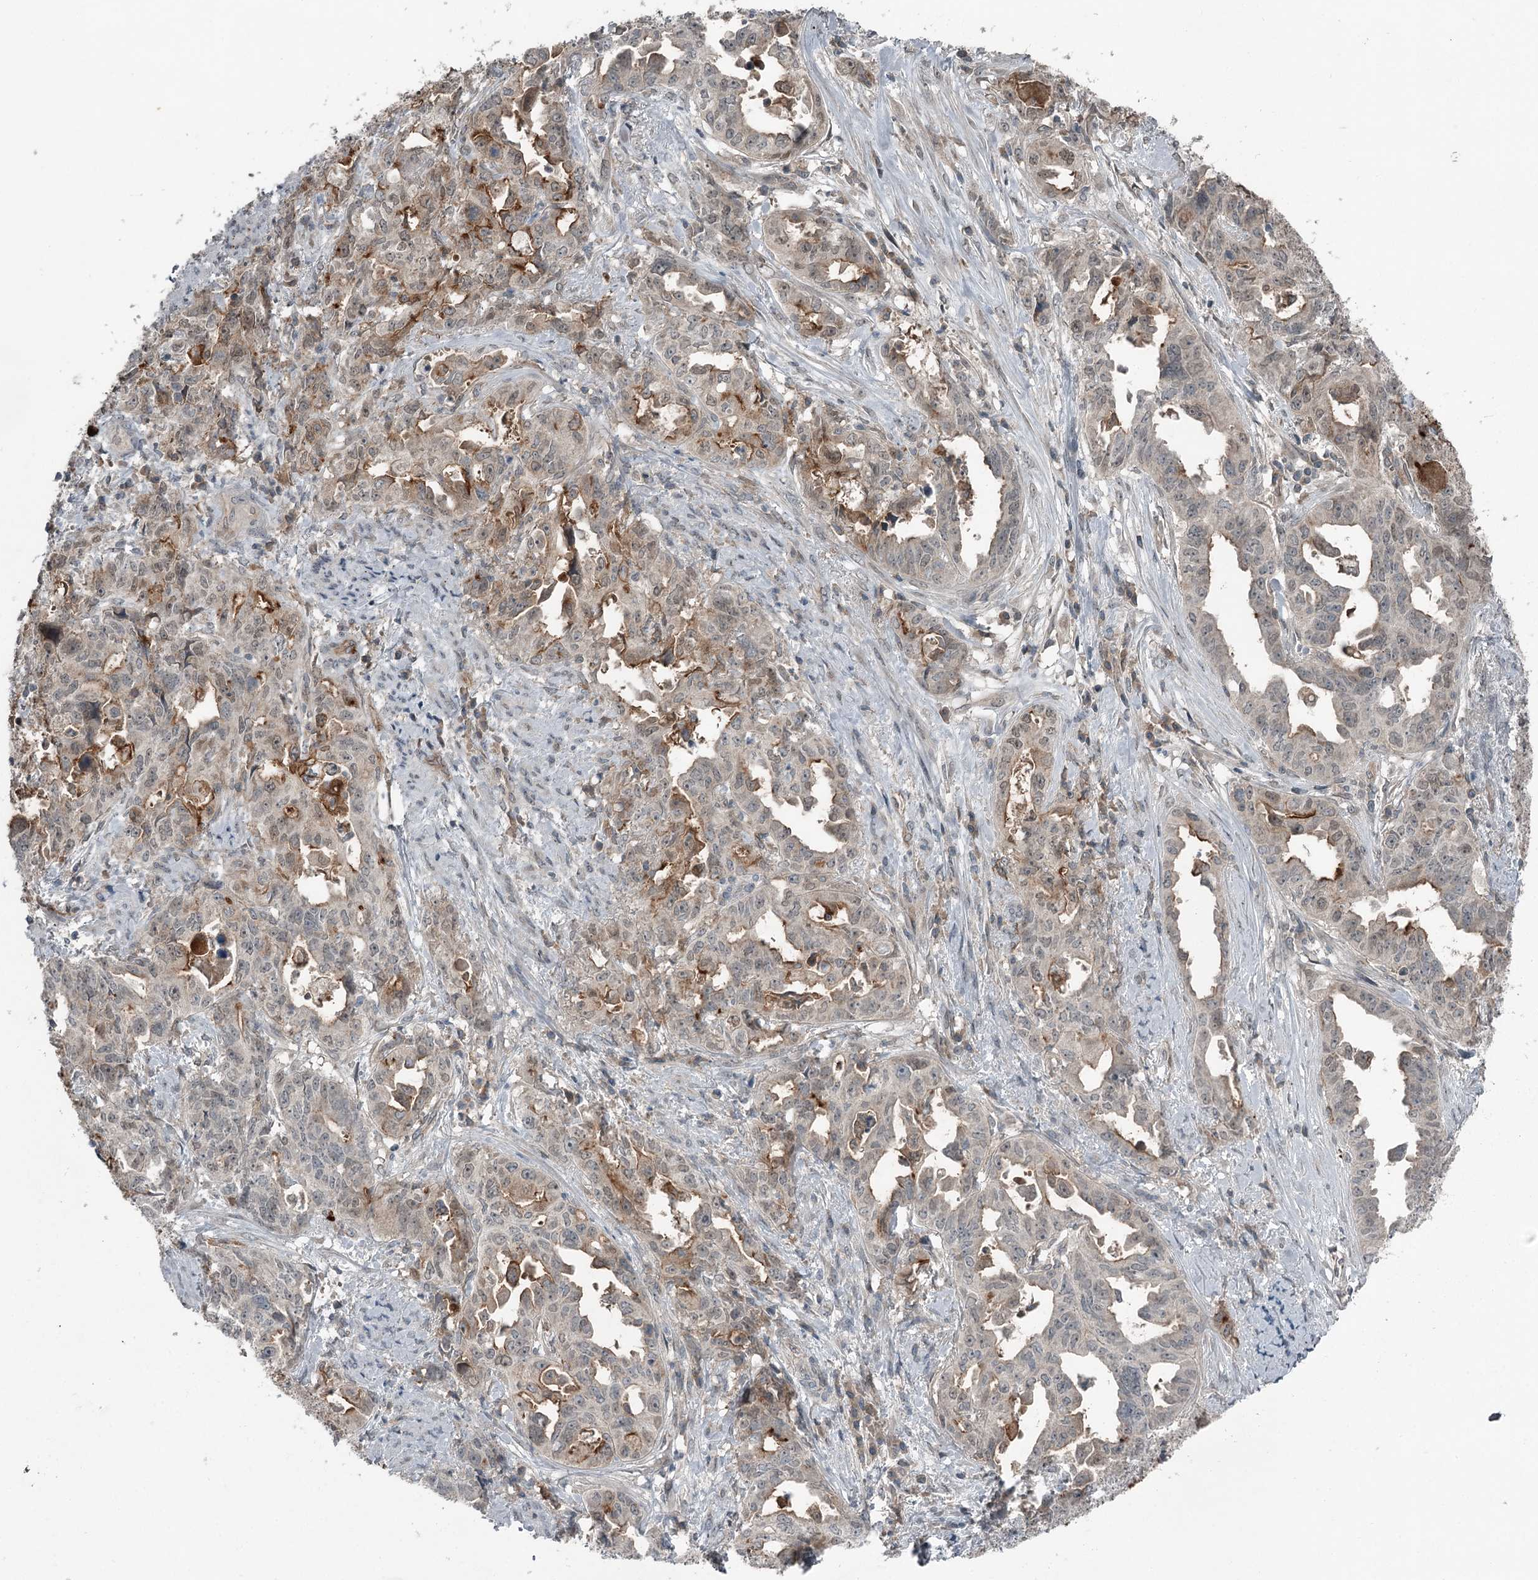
{"staining": {"intensity": "moderate", "quantity": "<25%", "location": "cytoplasmic/membranous"}, "tissue": "endometrial cancer", "cell_type": "Tumor cells", "image_type": "cancer", "snomed": [{"axis": "morphology", "description": "Adenocarcinoma, NOS"}, {"axis": "topography", "description": "Endometrium"}], "caption": "Endometrial cancer stained with DAB (3,3'-diaminobenzidine) IHC shows low levels of moderate cytoplasmic/membranous expression in approximately <25% of tumor cells.", "gene": "SLC39A8", "patient": {"sex": "female", "age": 65}}